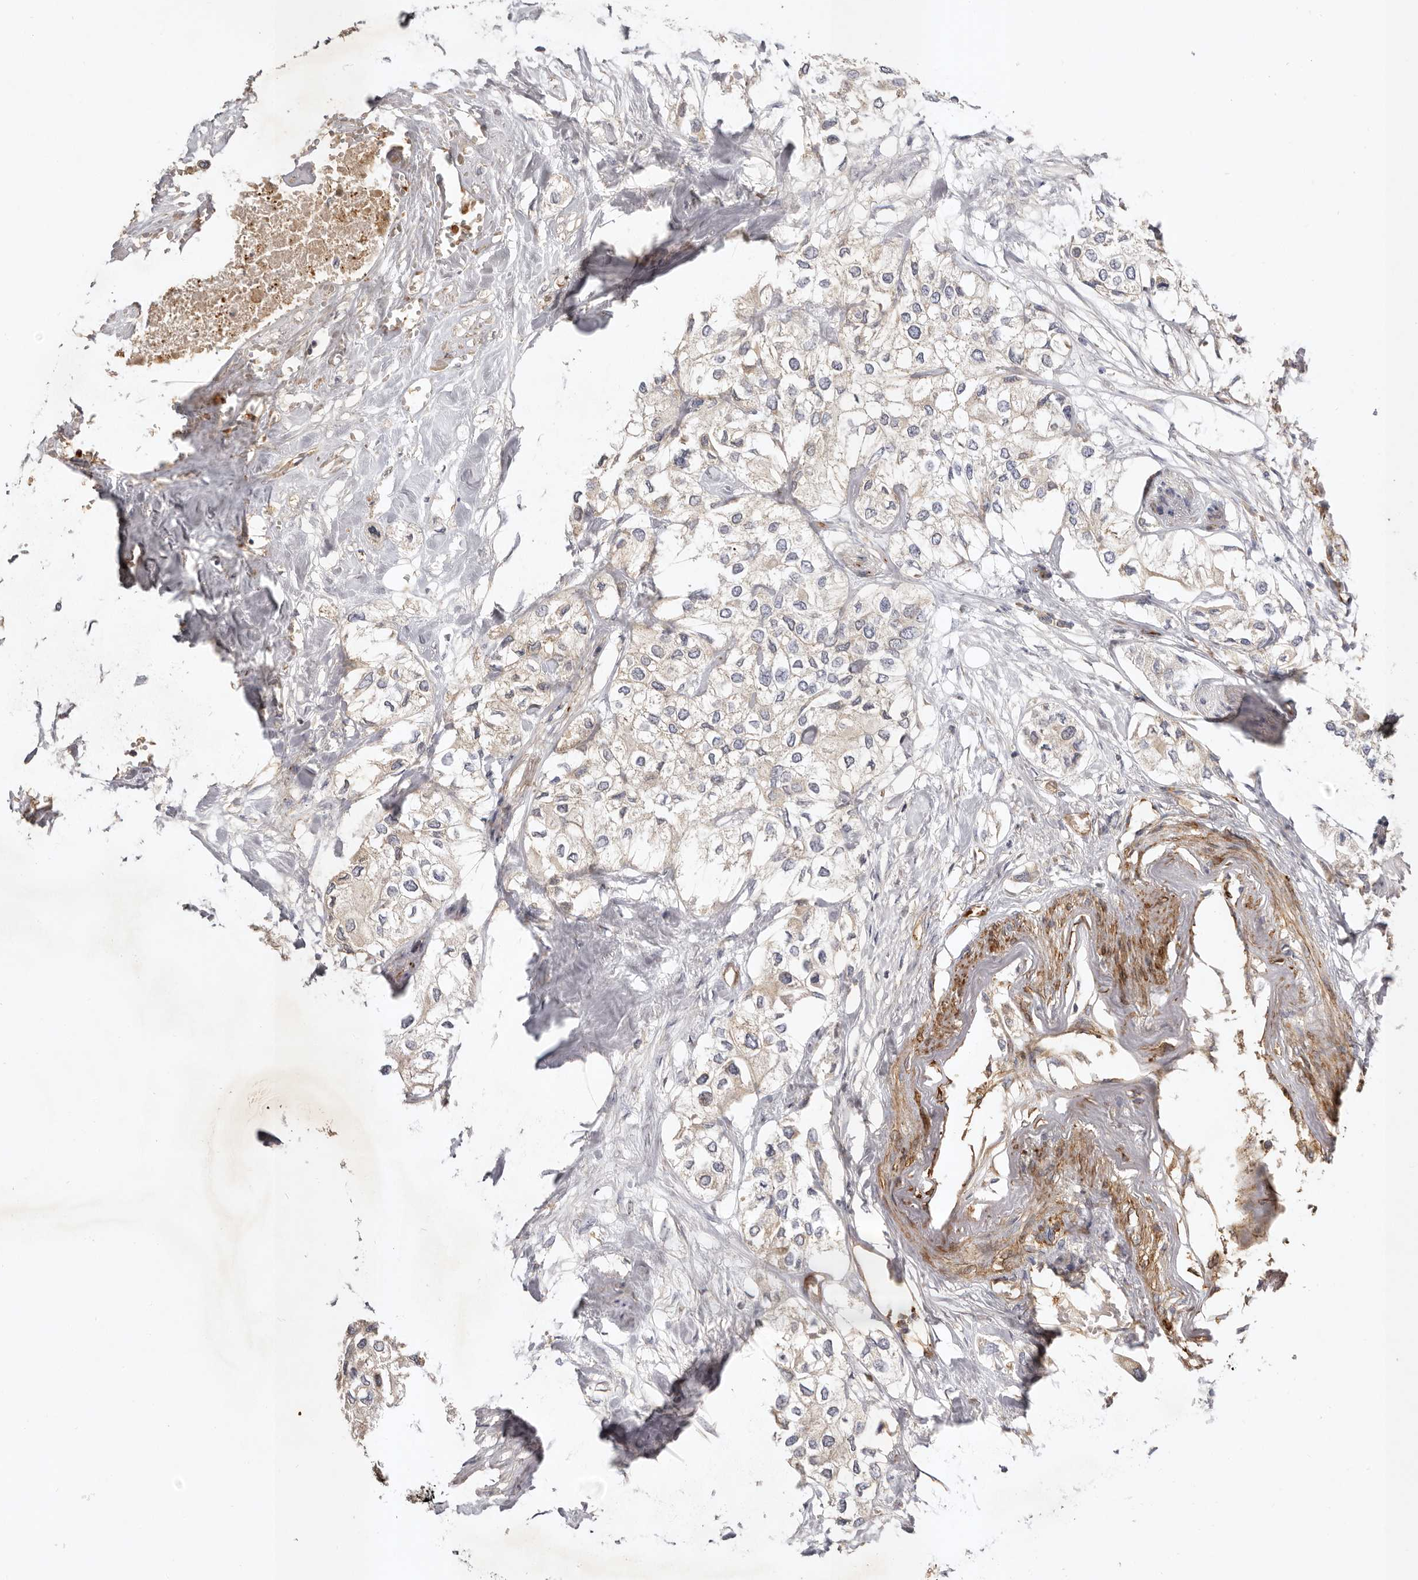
{"staining": {"intensity": "weak", "quantity": "<25%", "location": "cytoplasmic/membranous"}, "tissue": "urothelial cancer", "cell_type": "Tumor cells", "image_type": "cancer", "snomed": [{"axis": "morphology", "description": "Urothelial carcinoma, High grade"}, {"axis": "topography", "description": "Urinary bladder"}], "caption": "Micrograph shows no protein staining in tumor cells of urothelial cancer tissue.", "gene": "ADAMTS9", "patient": {"sex": "male", "age": 64}}